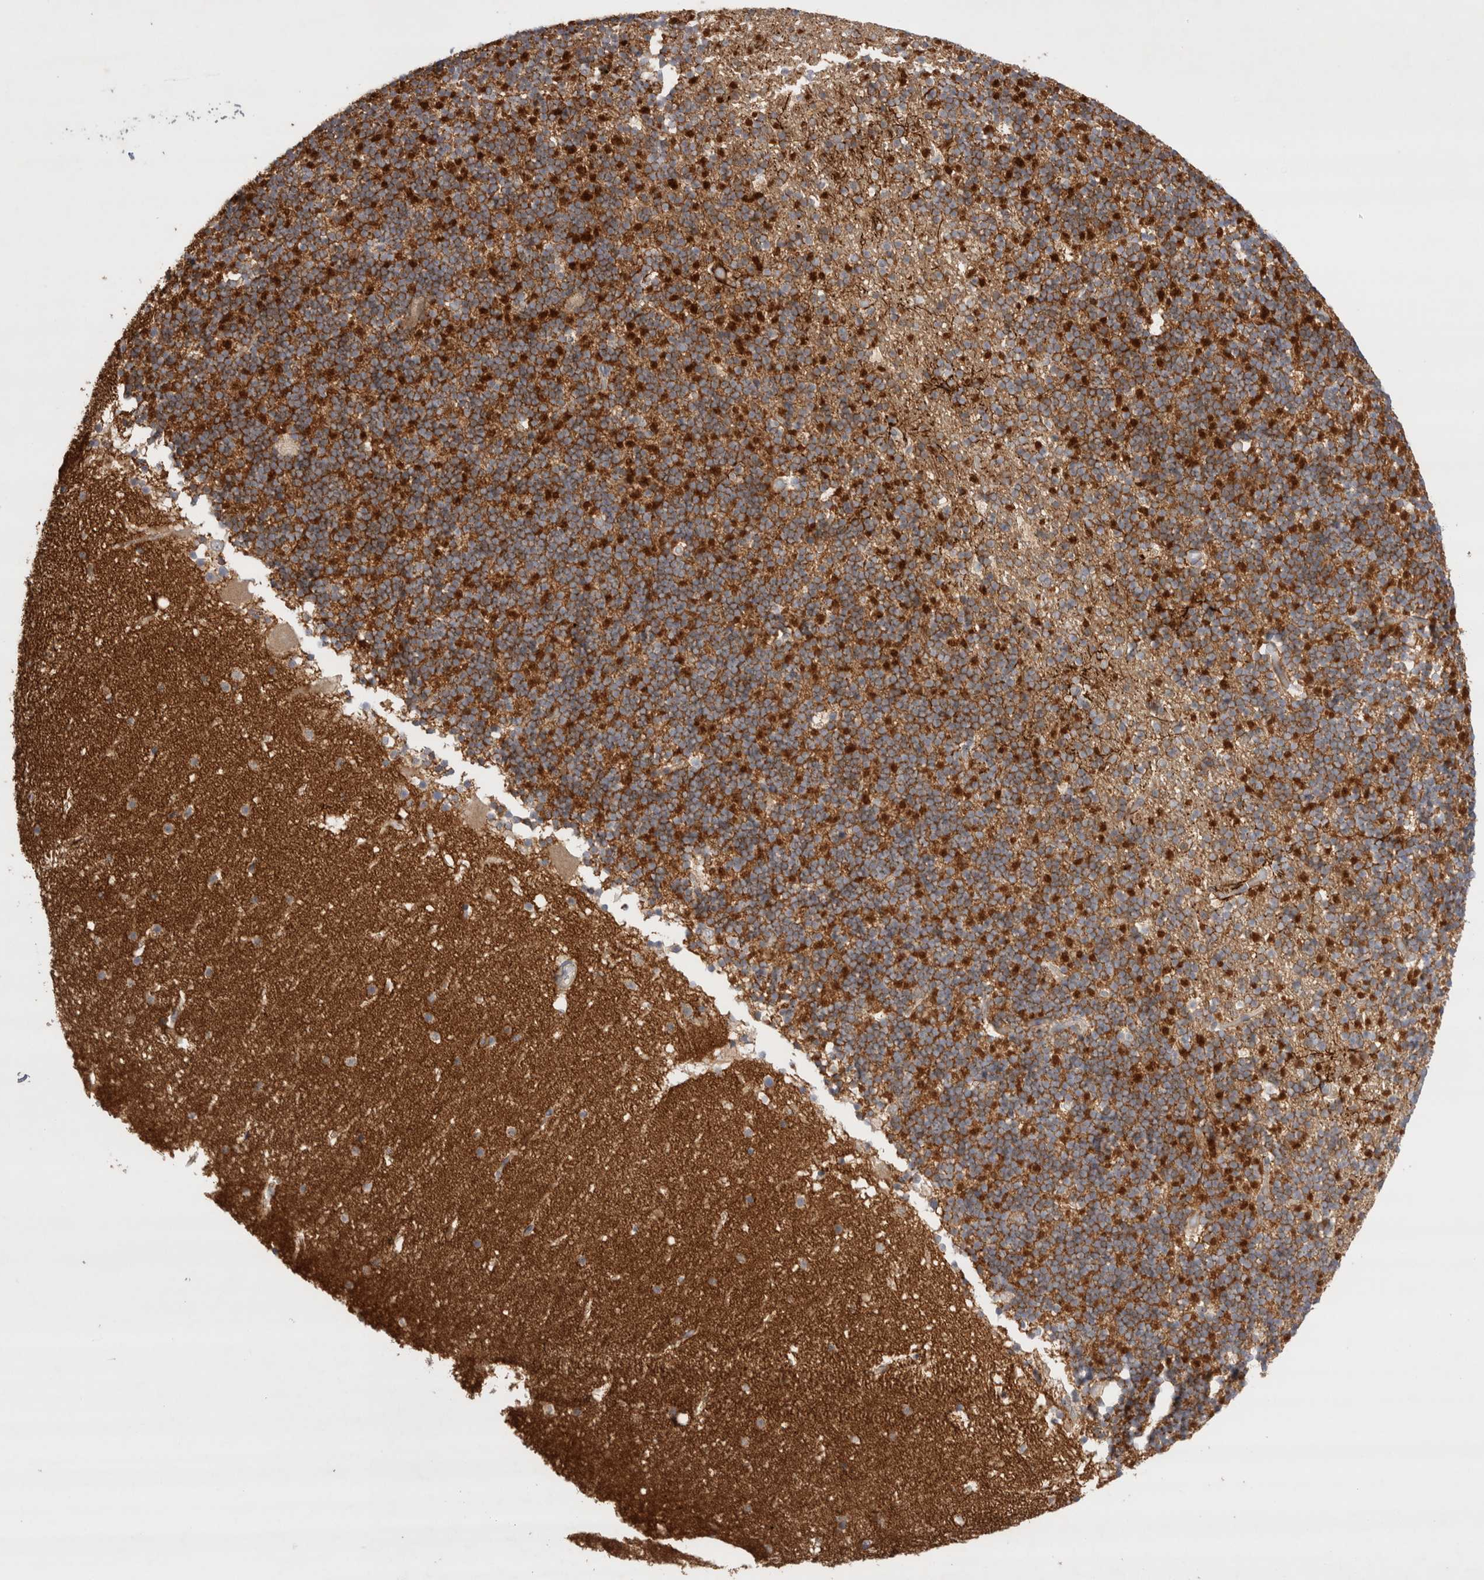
{"staining": {"intensity": "strong", "quantity": ">75%", "location": "cytoplasmic/membranous"}, "tissue": "cerebellum", "cell_type": "Cells in granular layer", "image_type": "normal", "snomed": [{"axis": "morphology", "description": "Normal tissue, NOS"}, {"axis": "topography", "description": "Cerebellum"}], "caption": "Immunohistochemistry of unremarkable human cerebellum displays high levels of strong cytoplasmic/membranous staining in approximately >75% of cells in granular layer.", "gene": "SLC29A1", "patient": {"sex": "male", "age": 57}}